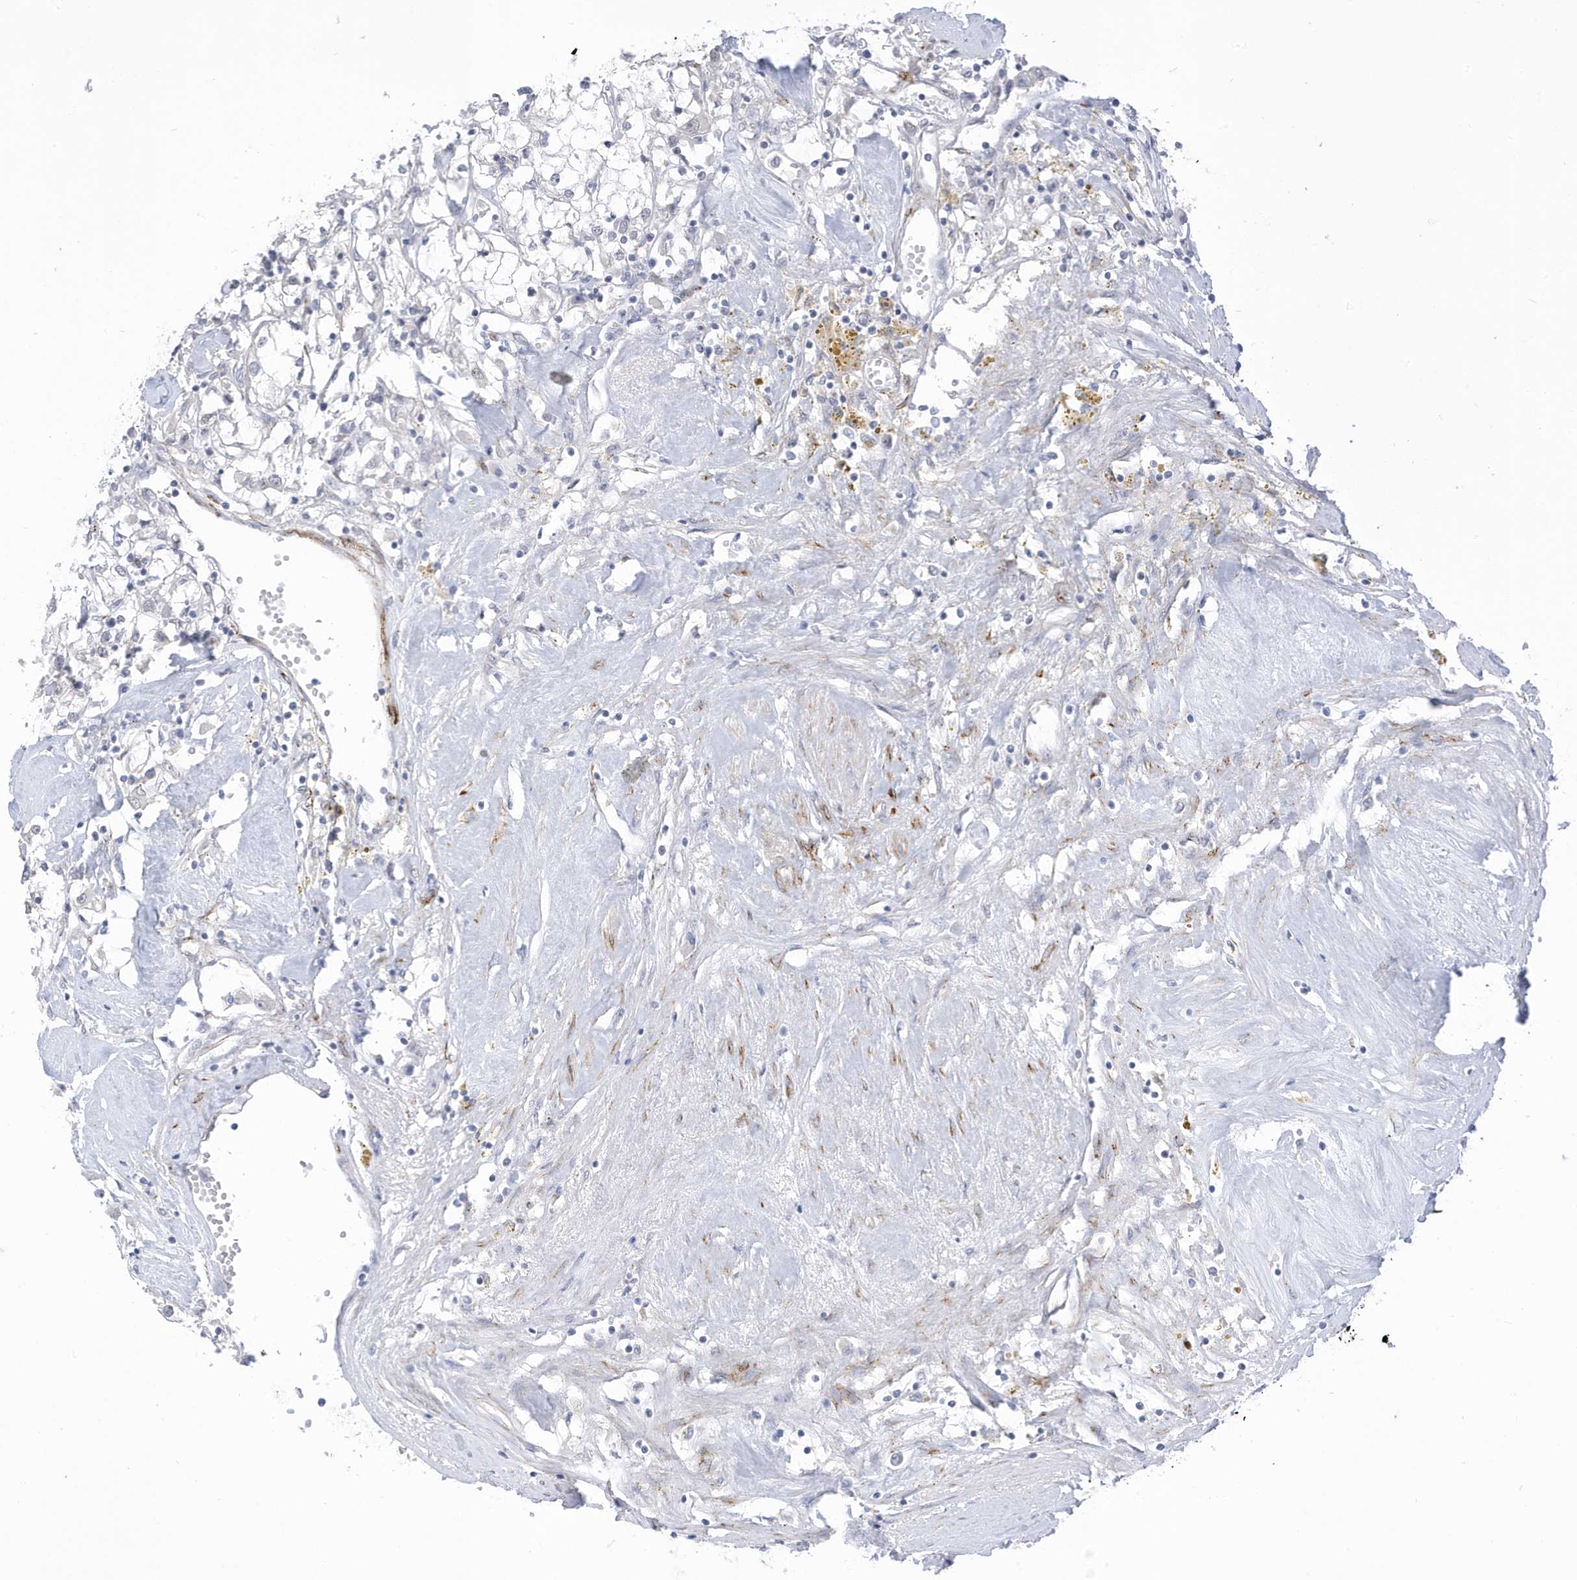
{"staining": {"intensity": "negative", "quantity": "none", "location": "none"}, "tissue": "renal cancer", "cell_type": "Tumor cells", "image_type": "cancer", "snomed": [{"axis": "morphology", "description": "Adenocarcinoma, NOS"}, {"axis": "topography", "description": "Kidney"}], "caption": "Tumor cells show no significant protein expression in renal cancer (adenocarcinoma).", "gene": "PERM1", "patient": {"sex": "male", "age": 56}}